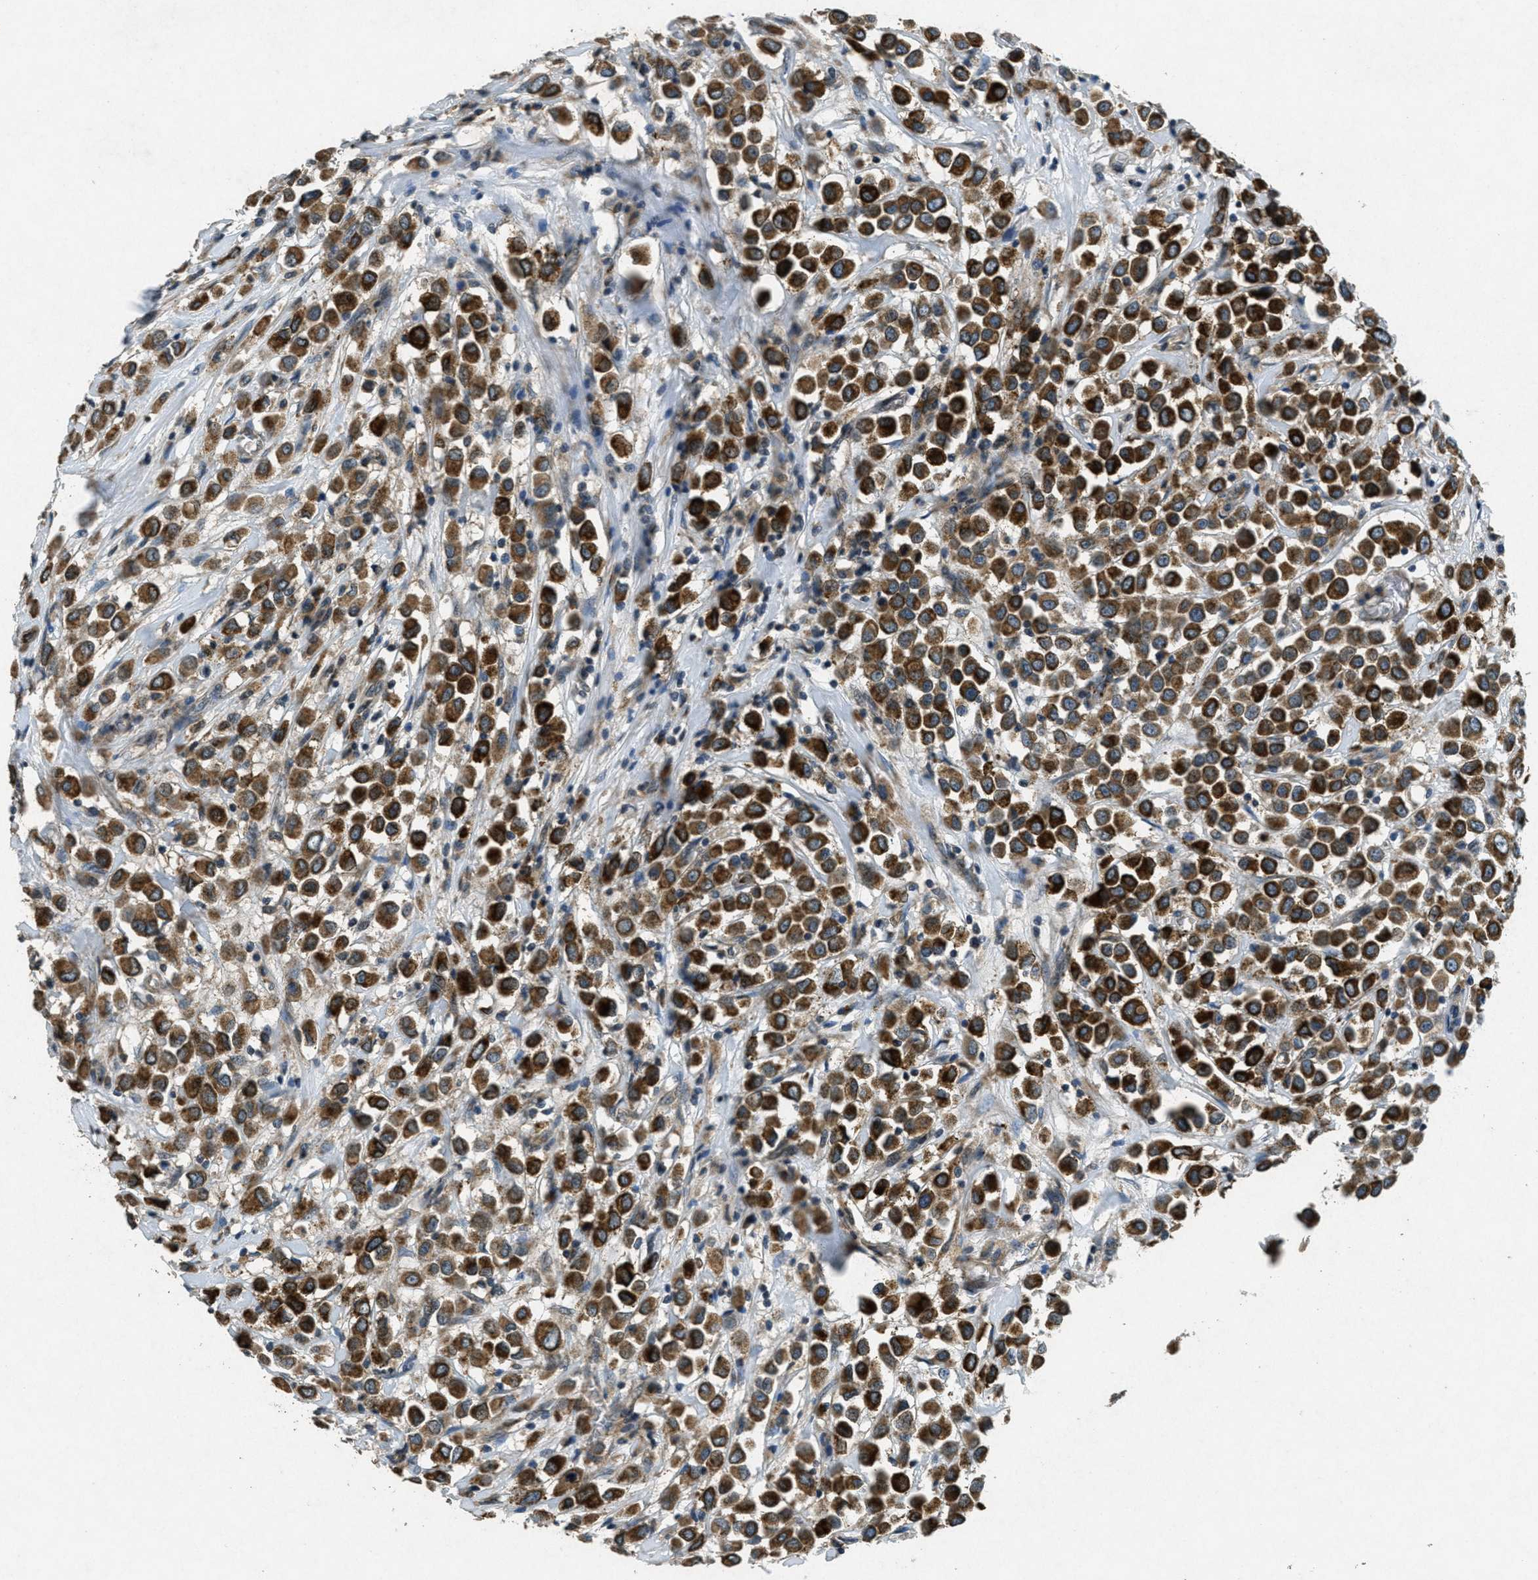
{"staining": {"intensity": "strong", "quantity": ">75%", "location": "cytoplasmic/membranous"}, "tissue": "breast cancer", "cell_type": "Tumor cells", "image_type": "cancer", "snomed": [{"axis": "morphology", "description": "Duct carcinoma"}, {"axis": "topography", "description": "Breast"}], "caption": "IHC photomicrograph of breast intraductal carcinoma stained for a protein (brown), which demonstrates high levels of strong cytoplasmic/membranous expression in about >75% of tumor cells.", "gene": "RAB3D", "patient": {"sex": "female", "age": 61}}